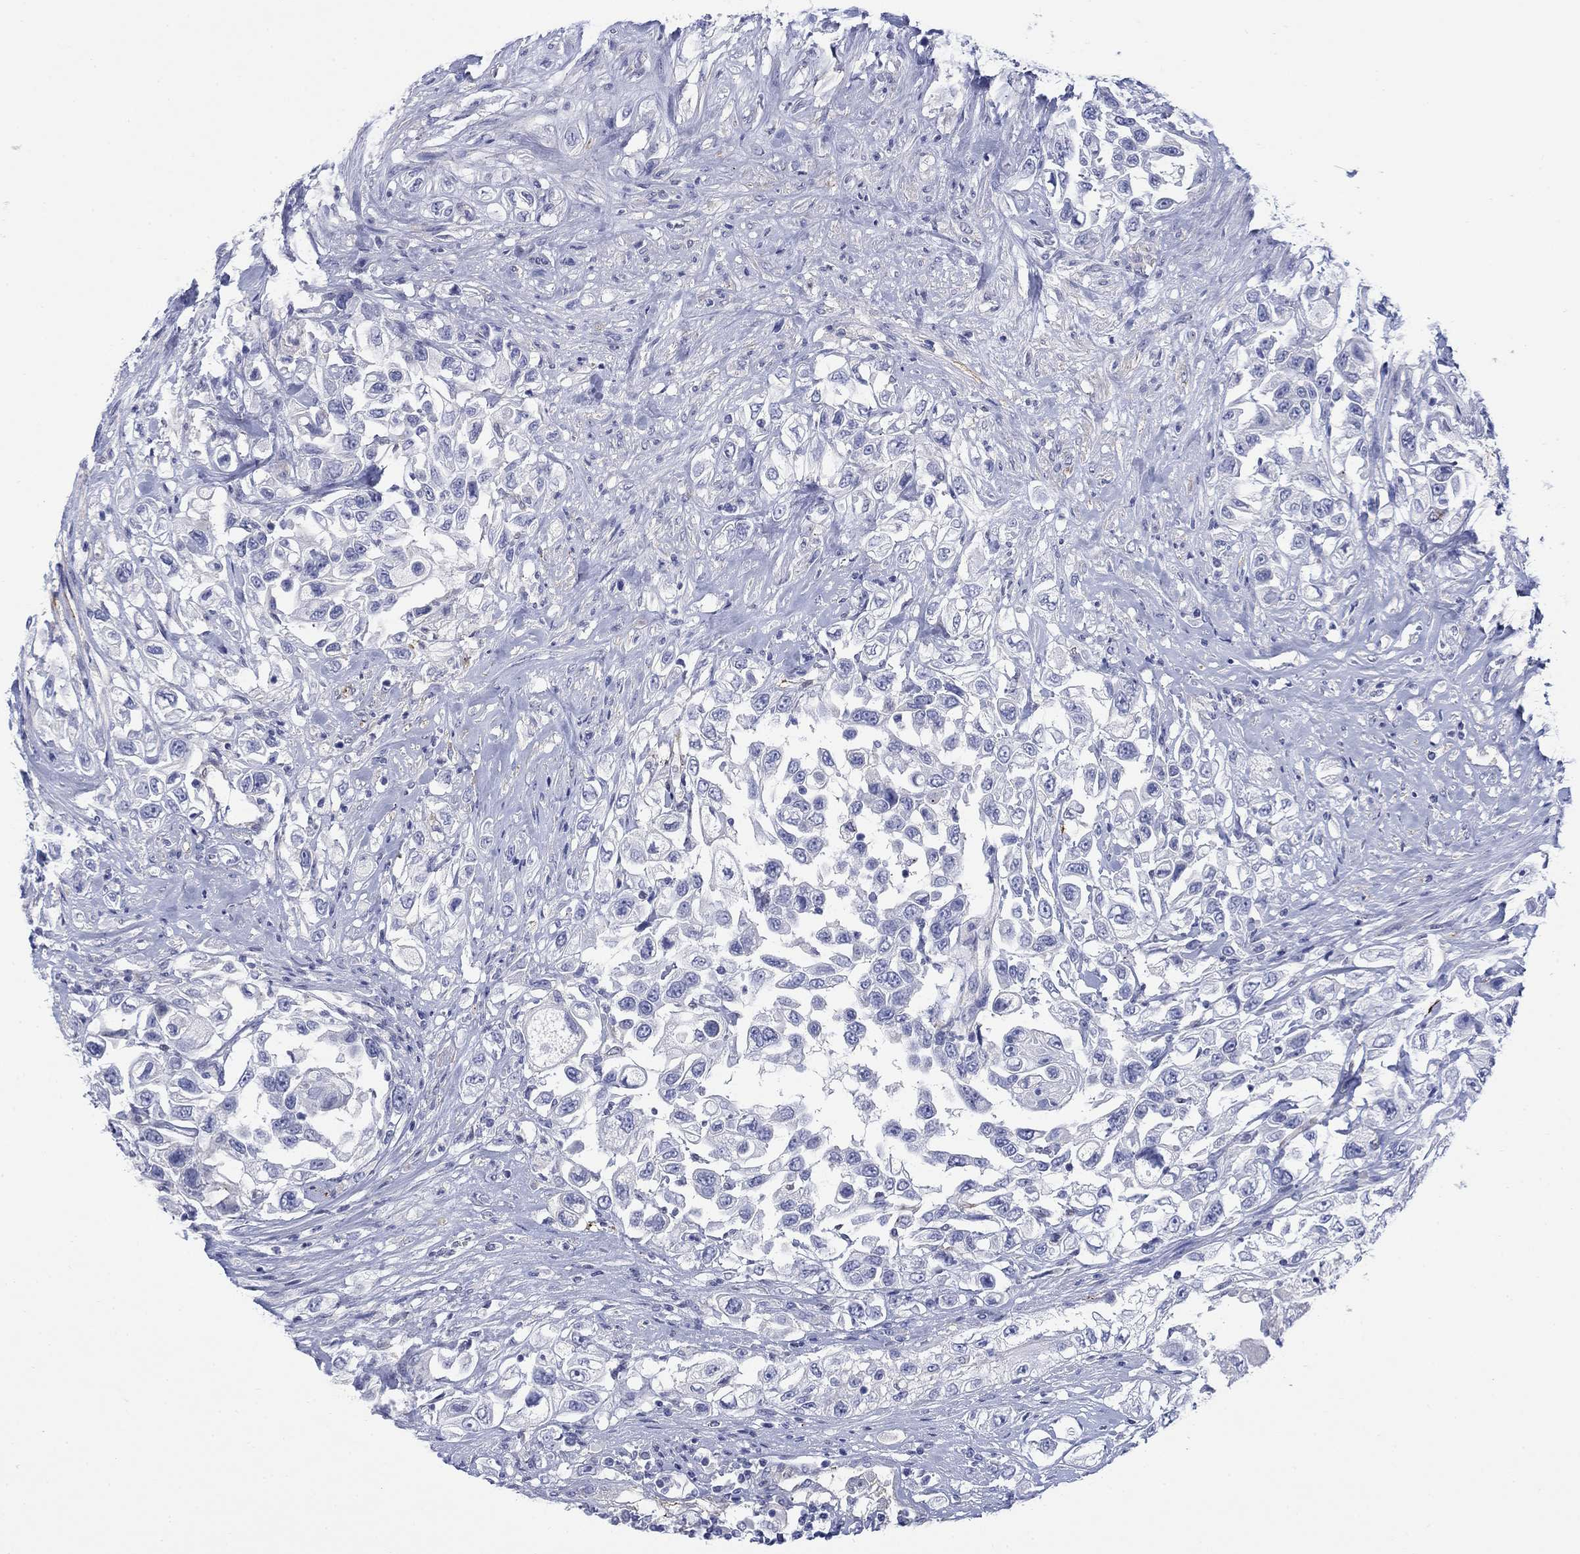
{"staining": {"intensity": "negative", "quantity": "none", "location": "none"}, "tissue": "urothelial cancer", "cell_type": "Tumor cells", "image_type": "cancer", "snomed": [{"axis": "morphology", "description": "Urothelial carcinoma, High grade"}, {"axis": "topography", "description": "Urinary bladder"}], "caption": "DAB (3,3'-diaminobenzidine) immunohistochemical staining of high-grade urothelial carcinoma reveals no significant positivity in tumor cells.", "gene": "PTPRZ1", "patient": {"sex": "female", "age": 56}}